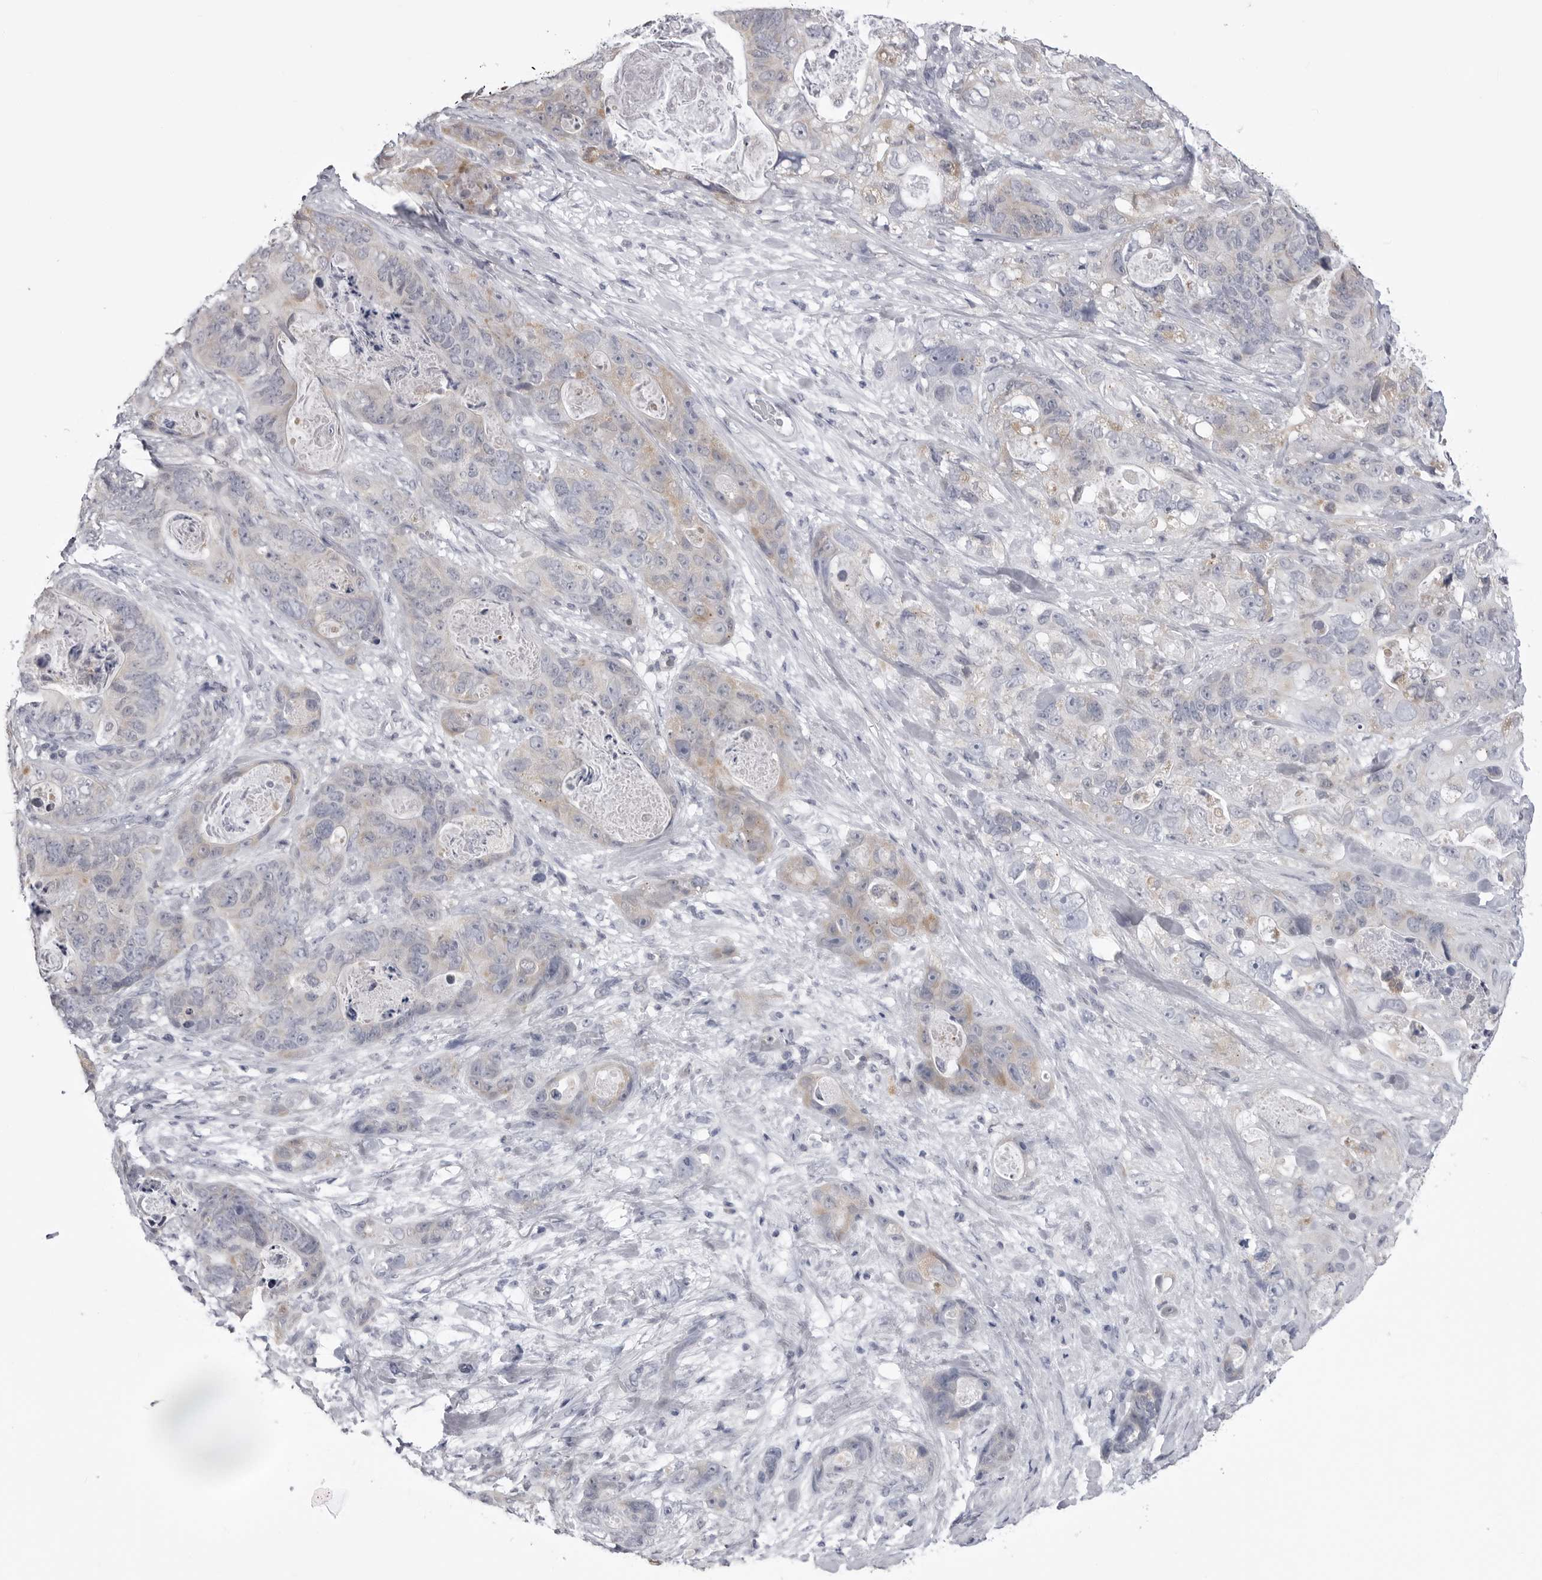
{"staining": {"intensity": "weak", "quantity": "<25%", "location": "cytoplasmic/membranous"}, "tissue": "stomach cancer", "cell_type": "Tumor cells", "image_type": "cancer", "snomed": [{"axis": "morphology", "description": "Normal tissue, NOS"}, {"axis": "morphology", "description": "Adenocarcinoma, NOS"}, {"axis": "topography", "description": "Stomach"}], "caption": "This is a photomicrograph of immunohistochemistry staining of stomach cancer (adenocarcinoma), which shows no staining in tumor cells.", "gene": "FH", "patient": {"sex": "female", "age": 89}}